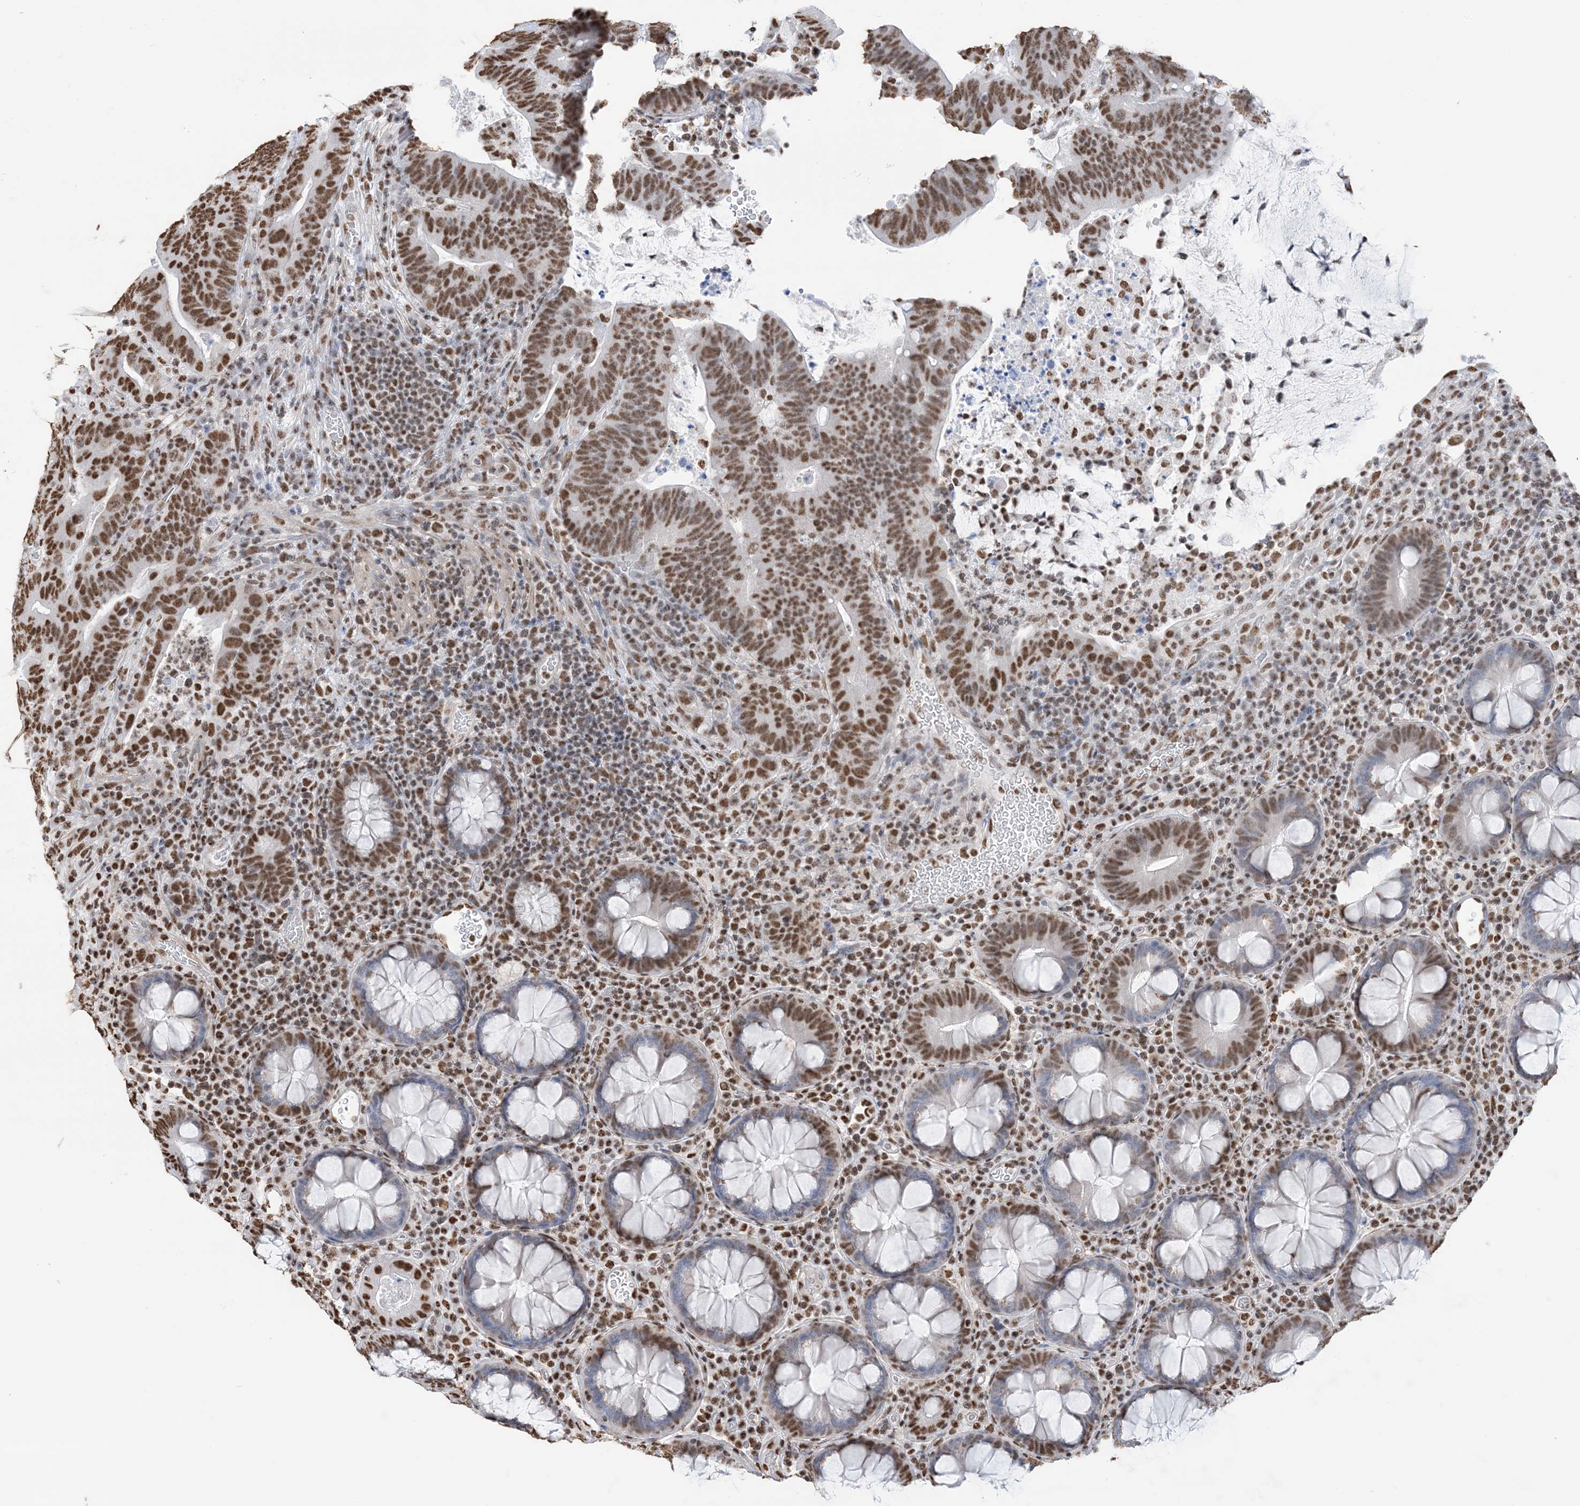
{"staining": {"intensity": "strong", "quantity": ">75%", "location": "nuclear"}, "tissue": "colorectal cancer", "cell_type": "Tumor cells", "image_type": "cancer", "snomed": [{"axis": "morphology", "description": "Adenocarcinoma, NOS"}, {"axis": "topography", "description": "Colon"}], "caption": "Tumor cells display high levels of strong nuclear positivity in about >75% of cells in colorectal adenocarcinoma.", "gene": "ZNF792", "patient": {"sex": "female", "age": 66}}